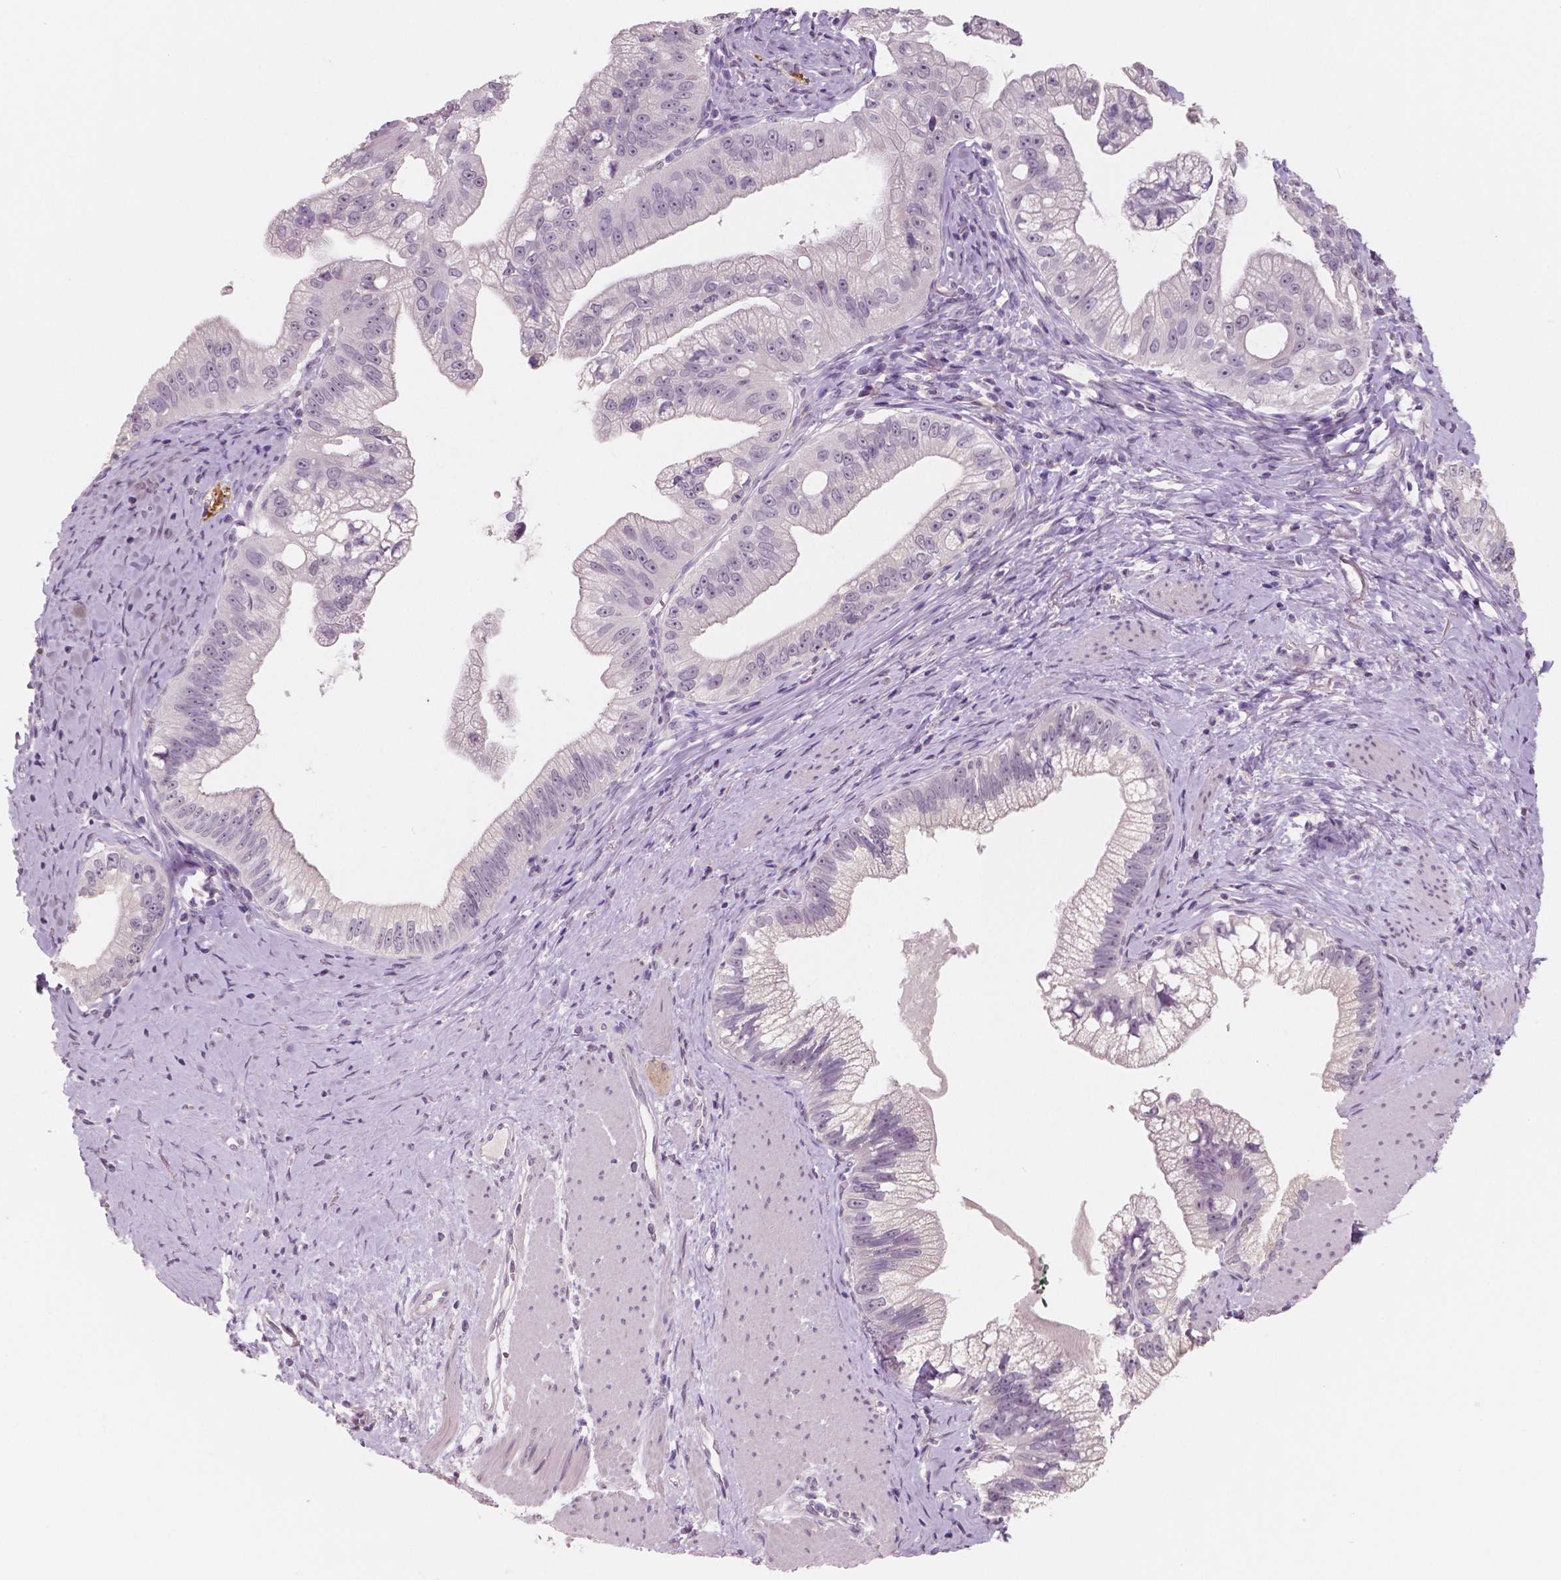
{"staining": {"intensity": "negative", "quantity": "none", "location": "none"}, "tissue": "pancreatic cancer", "cell_type": "Tumor cells", "image_type": "cancer", "snomed": [{"axis": "morphology", "description": "Adenocarcinoma, NOS"}, {"axis": "topography", "description": "Pancreas"}], "caption": "An image of pancreatic adenocarcinoma stained for a protein displays no brown staining in tumor cells.", "gene": "NECAB1", "patient": {"sex": "male", "age": 70}}